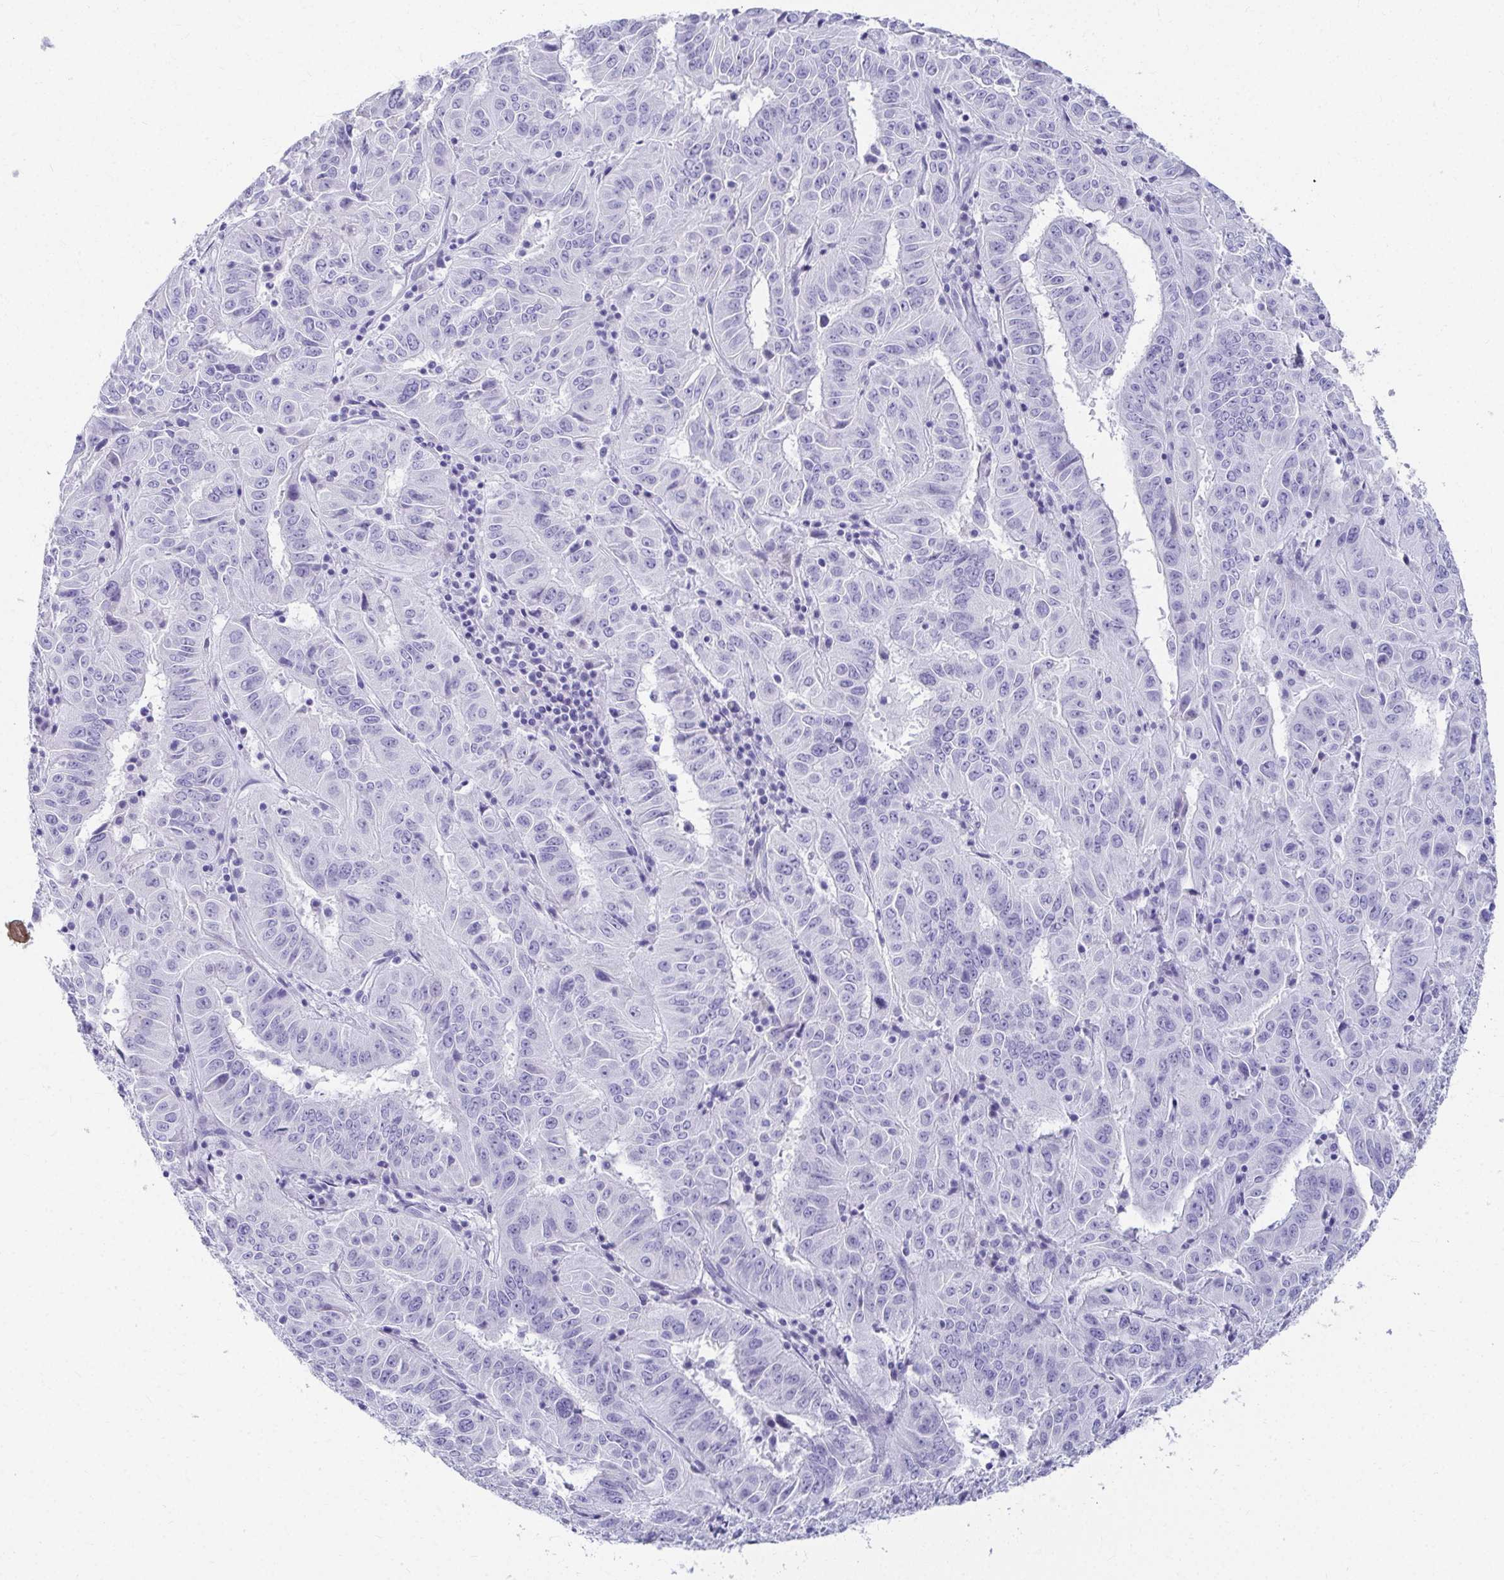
{"staining": {"intensity": "negative", "quantity": "none", "location": "none"}, "tissue": "pancreatic cancer", "cell_type": "Tumor cells", "image_type": "cancer", "snomed": [{"axis": "morphology", "description": "Adenocarcinoma, NOS"}, {"axis": "topography", "description": "Pancreas"}], "caption": "Immunohistochemical staining of pancreatic adenocarcinoma exhibits no significant expression in tumor cells.", "gene": "DPEP3", "patient": {"sex": "male", "age": 63}}